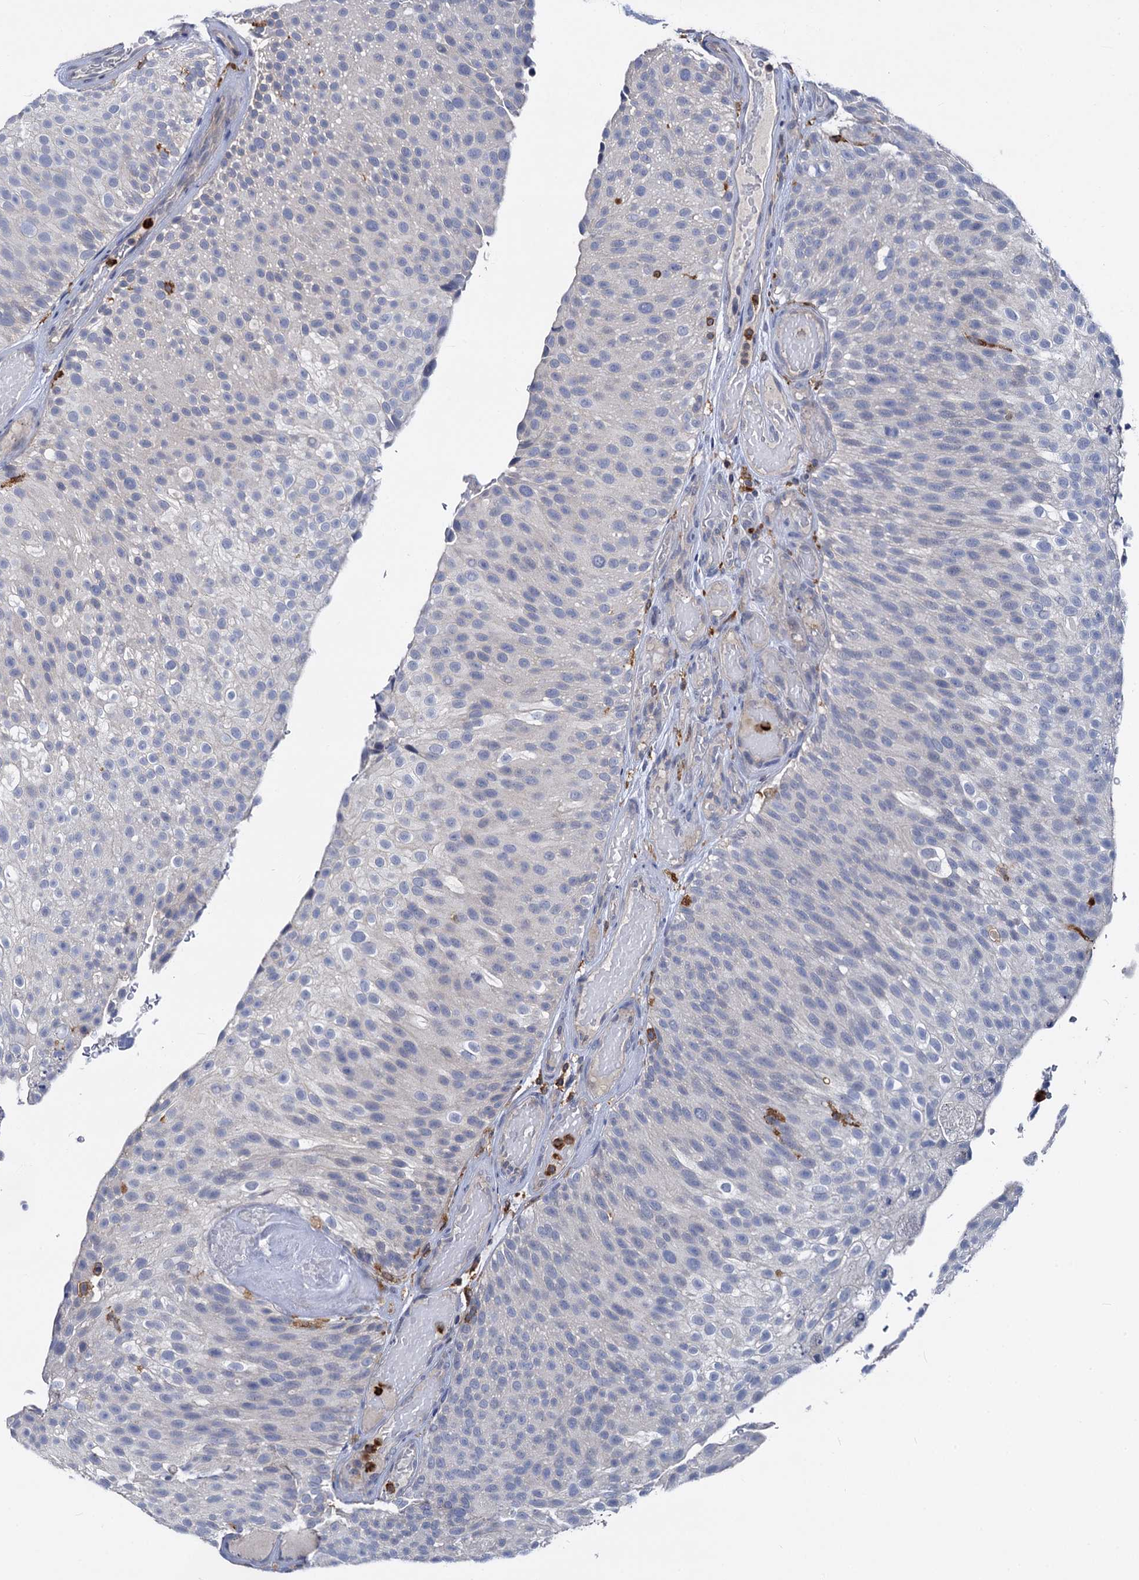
{"staining": {"intensity": "negative", "quantity": "none", "location": "none"}, "tissue": "urothelial cancer", "cell_type": "Tumor cells", "image_type": "cancer", "snomed": [{"axis": "morphology", "description": "Urothelial carcinoma, Low grade"}, {"axis": "topography", "description": "Urinary bladder"}], "caption": "Low-grade urothelial carcinoma was stained to show a protein in brown. There is no significant expression in tumor cells. (Stains: DAB (3,3'-diaminobenzidine) immunohistochemistry (IHC) with hematoxylin counter stain, Microscopy: brightfield microscopy at high magnification).", "gene": "RHOG", "patient": {"sex": "male", "age": 78}}